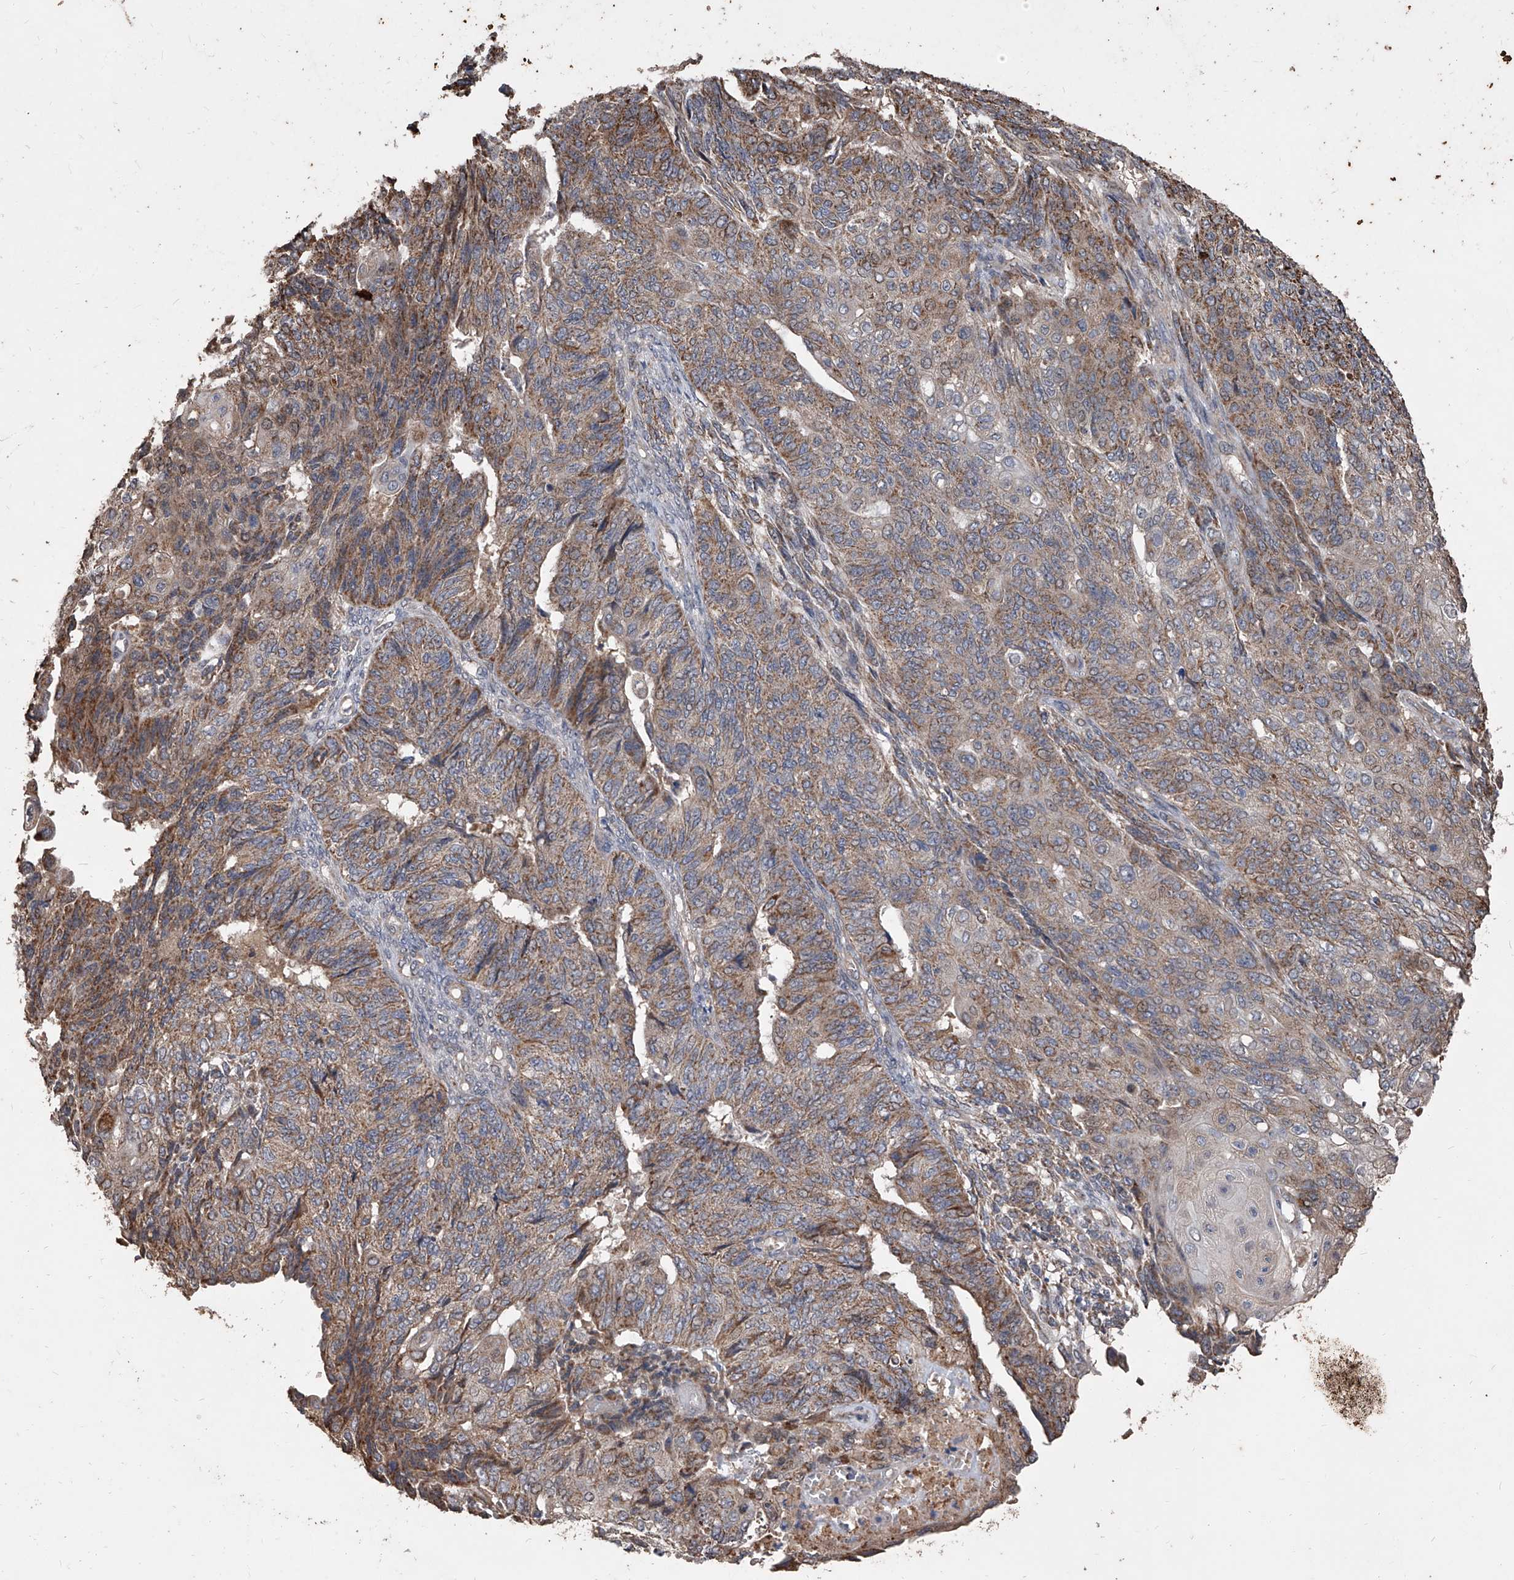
{"staining": {"intensity": "moderate", "quantity": ">75%", "location": "cytoplasmic/membranous"}, "tissue": "endometrial cancer", "cell_type": "Tumor cells", "image_type": "cancer", "snomed": [{"axis": "morphology", "description": "Adenocarcinoma, NOS"}, {"axis": "topography", "description": "Endometrium"}], "caption": "This photomicrograph shows immunohistochemistry staining of human adenocarcinoma (endometrial), with medium moderate cytoplasmic/membranous expression in about >75% of tumor cells.", "gene": "LTV1", "patient": {"sex": "female", "age": 32}}